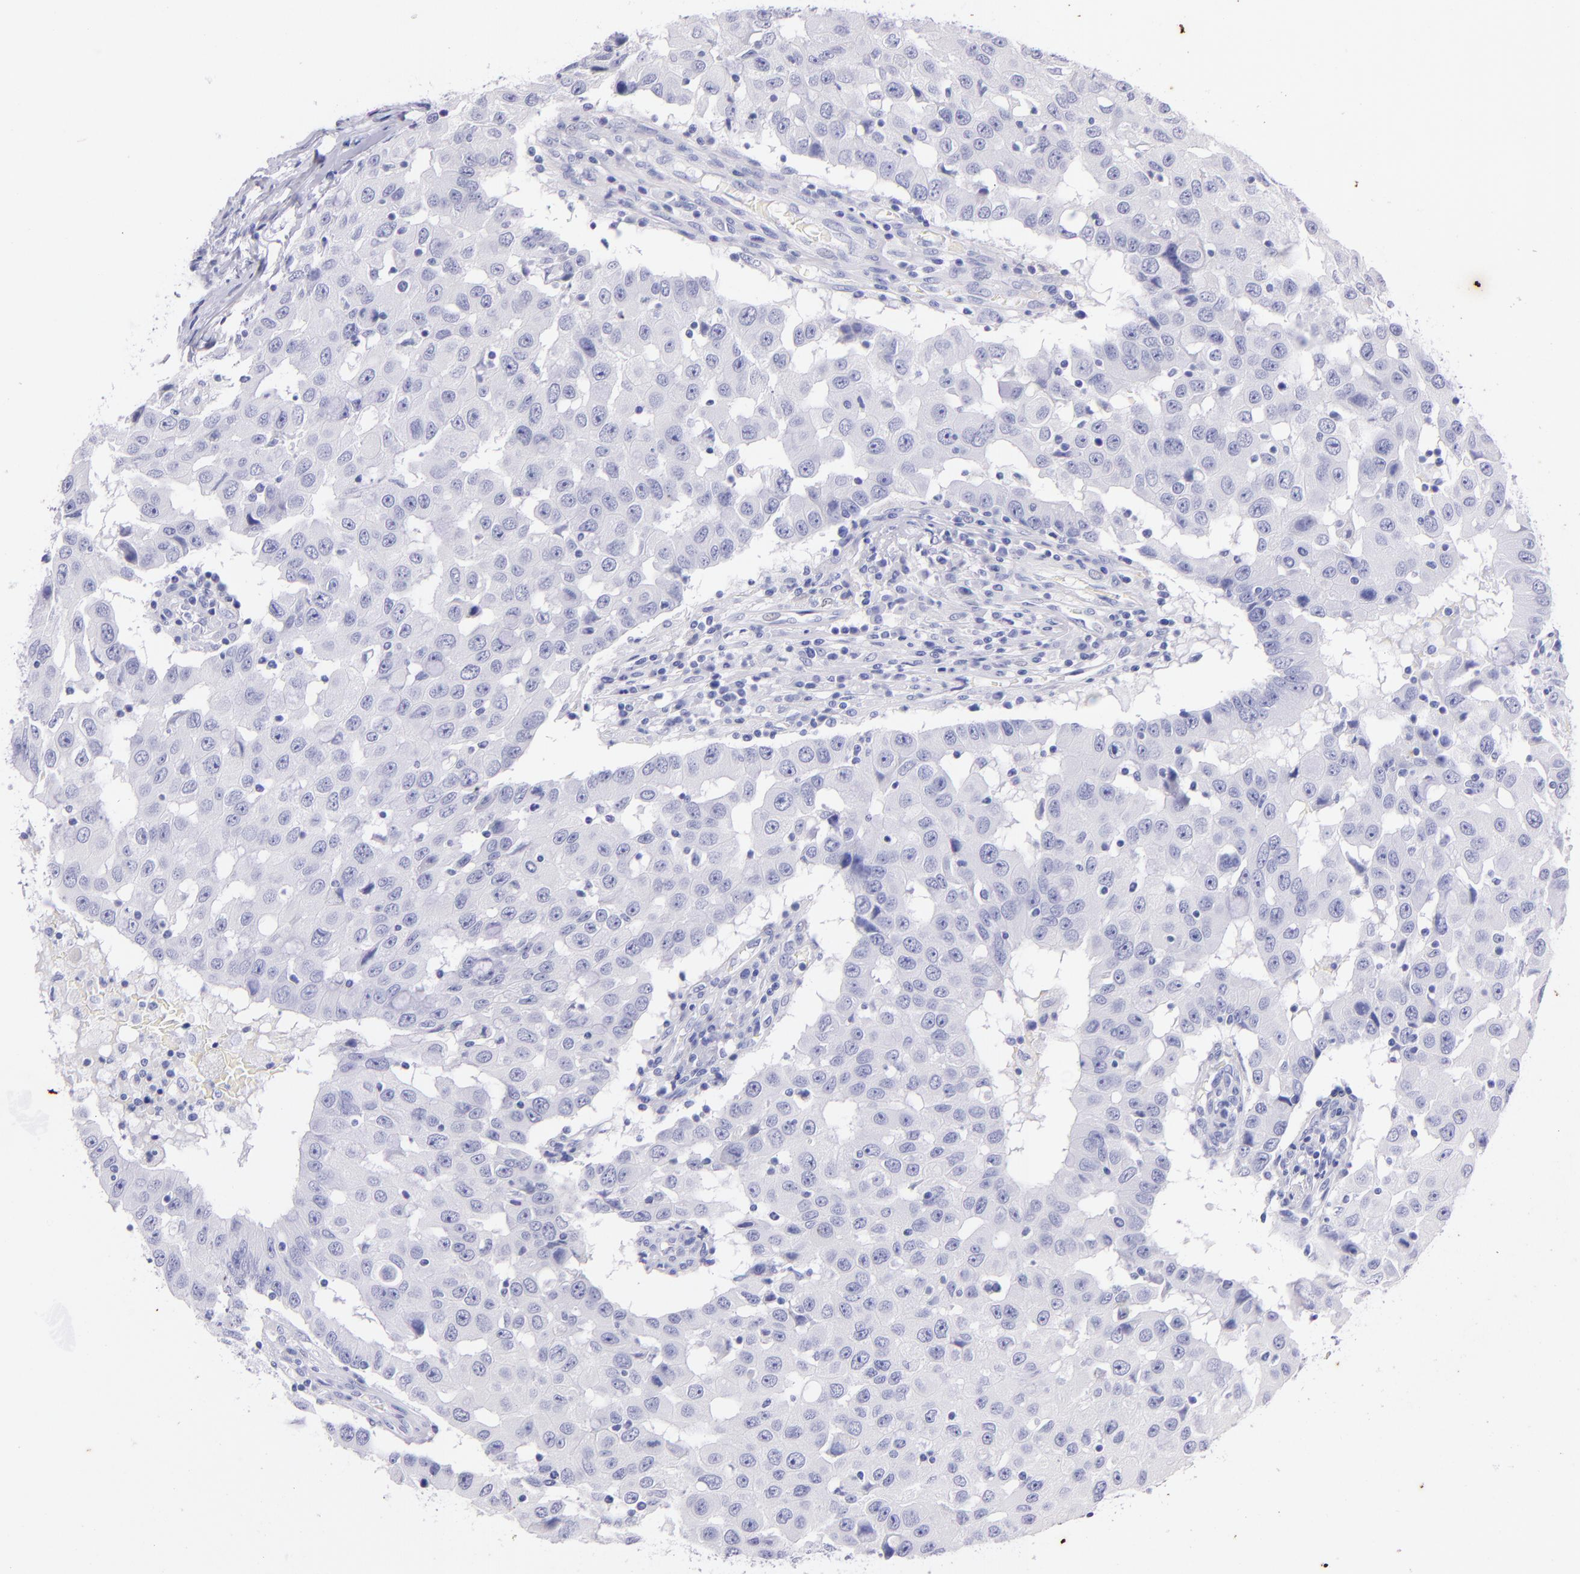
{"staining": {"intensity": "negative", "quantity": "none", "location": "none"}, "tissue": "breast cancer", "cell_type": "Tumor cells", "image_type": "cancer", "snomed": [{"axis": "morphology", "description": "Duct carcinoma"}, {"axis": "topography", "description": "Breast"}], "caption": "High power microscopy photomicrograph of an immunohistochemistry (IHC) micrograph of breast cancer, revealing no significant staining in tumor cells.", "gene": "UCHL1", "patient": {"sex": "female", "age": 27}}